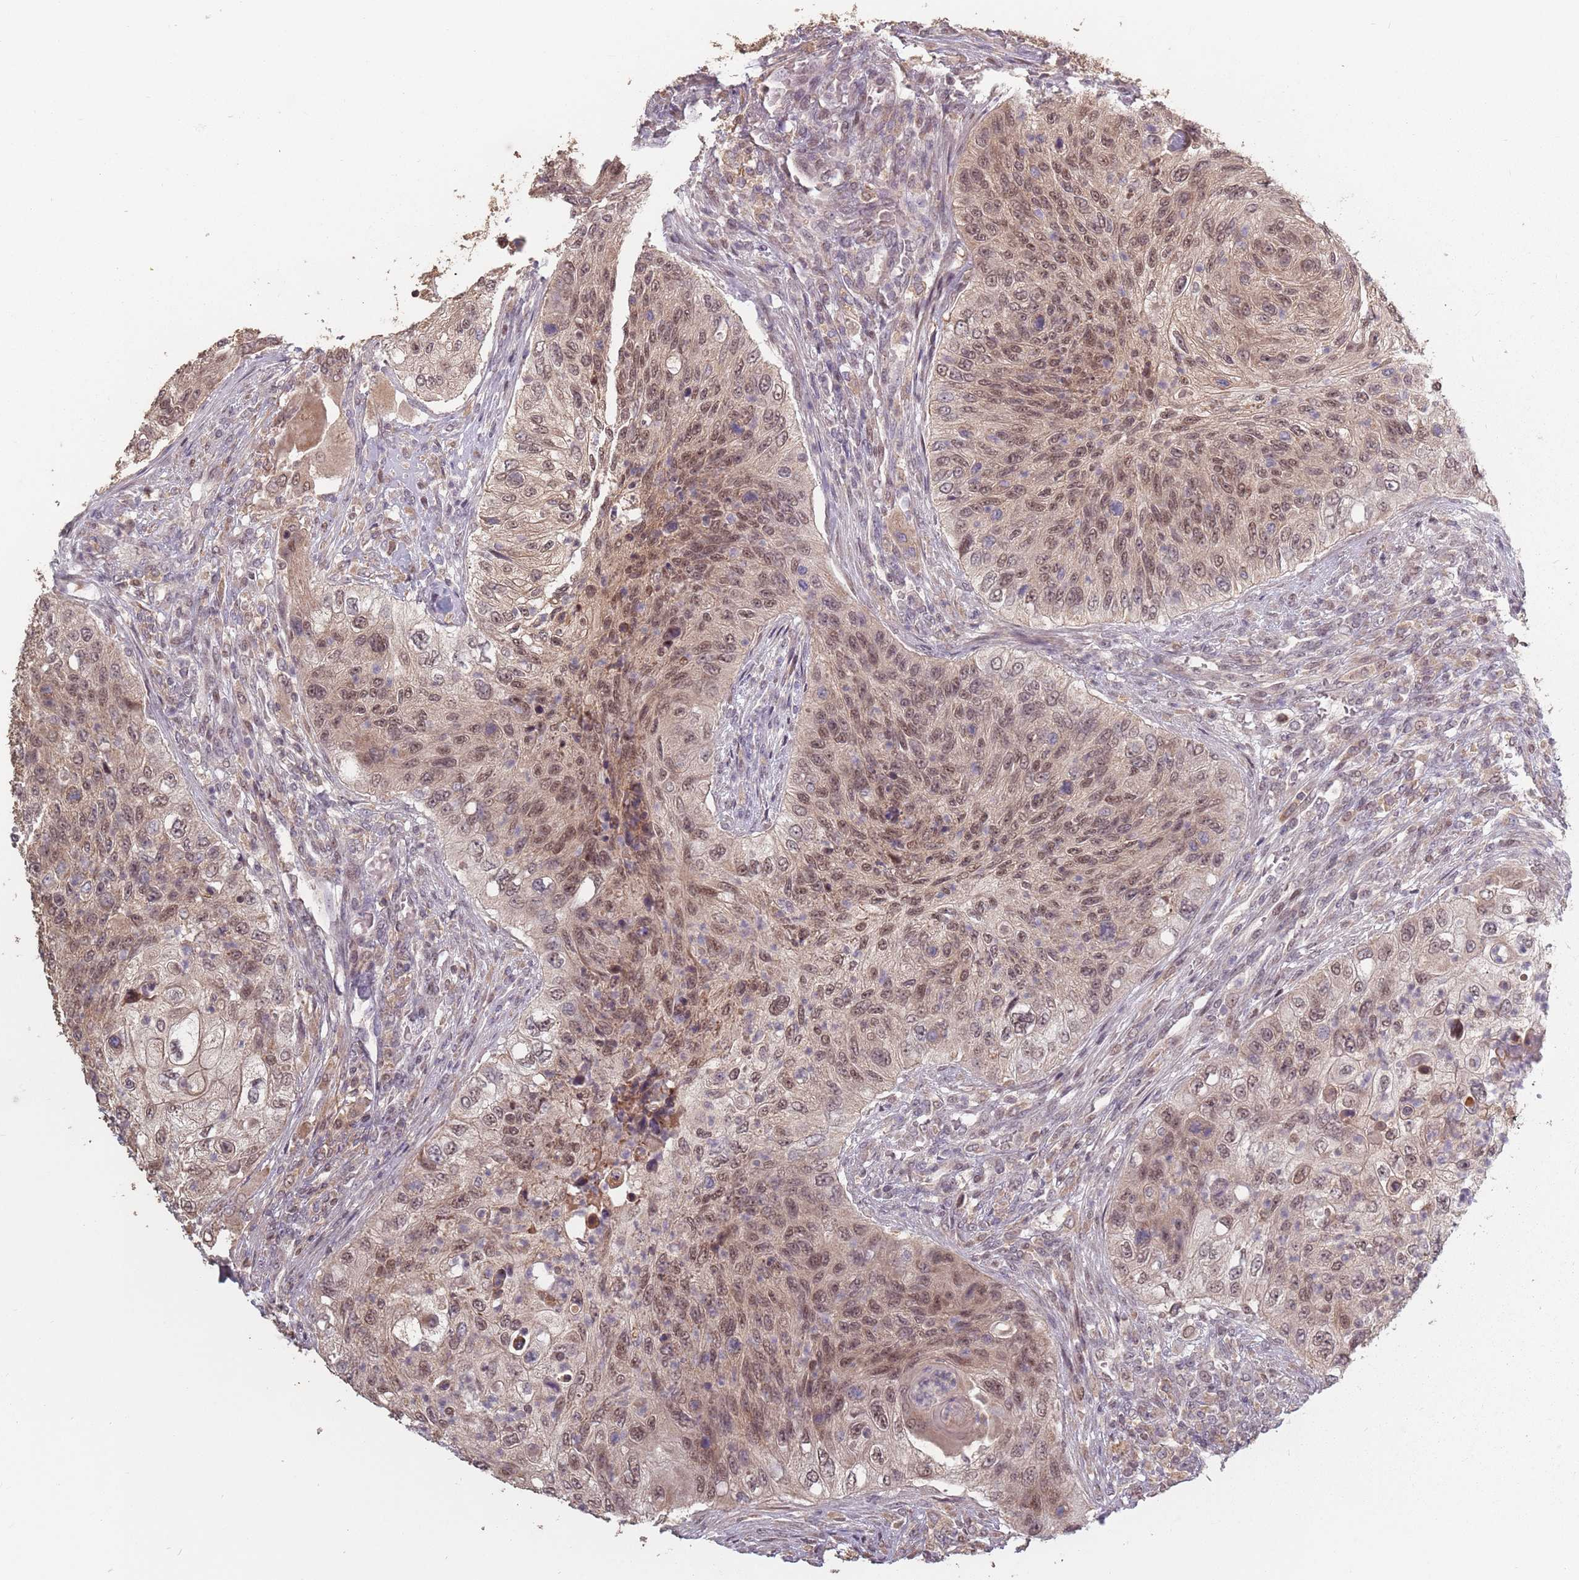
{"staining": {"intensity": "moderate", "quantity": ">75%", "location": "nuclear"}, "tissue": "urothelial cancer", "cell_type": "Tumor cells", "image_type": "cancer", "snomed": [{"axis": "morphology", "description": "Urothelial carcinoma, High grade"}, {"axis": "topography", "description": "Urinary bladder"}], "caption": "This is an image of immunohistochemistry (IHC) staining of urothelial cancer, which shows moderate expression in the nuclear of tumor cells.", "gene": "VPS52", "patient": {"sex": "female", "age": 60}}